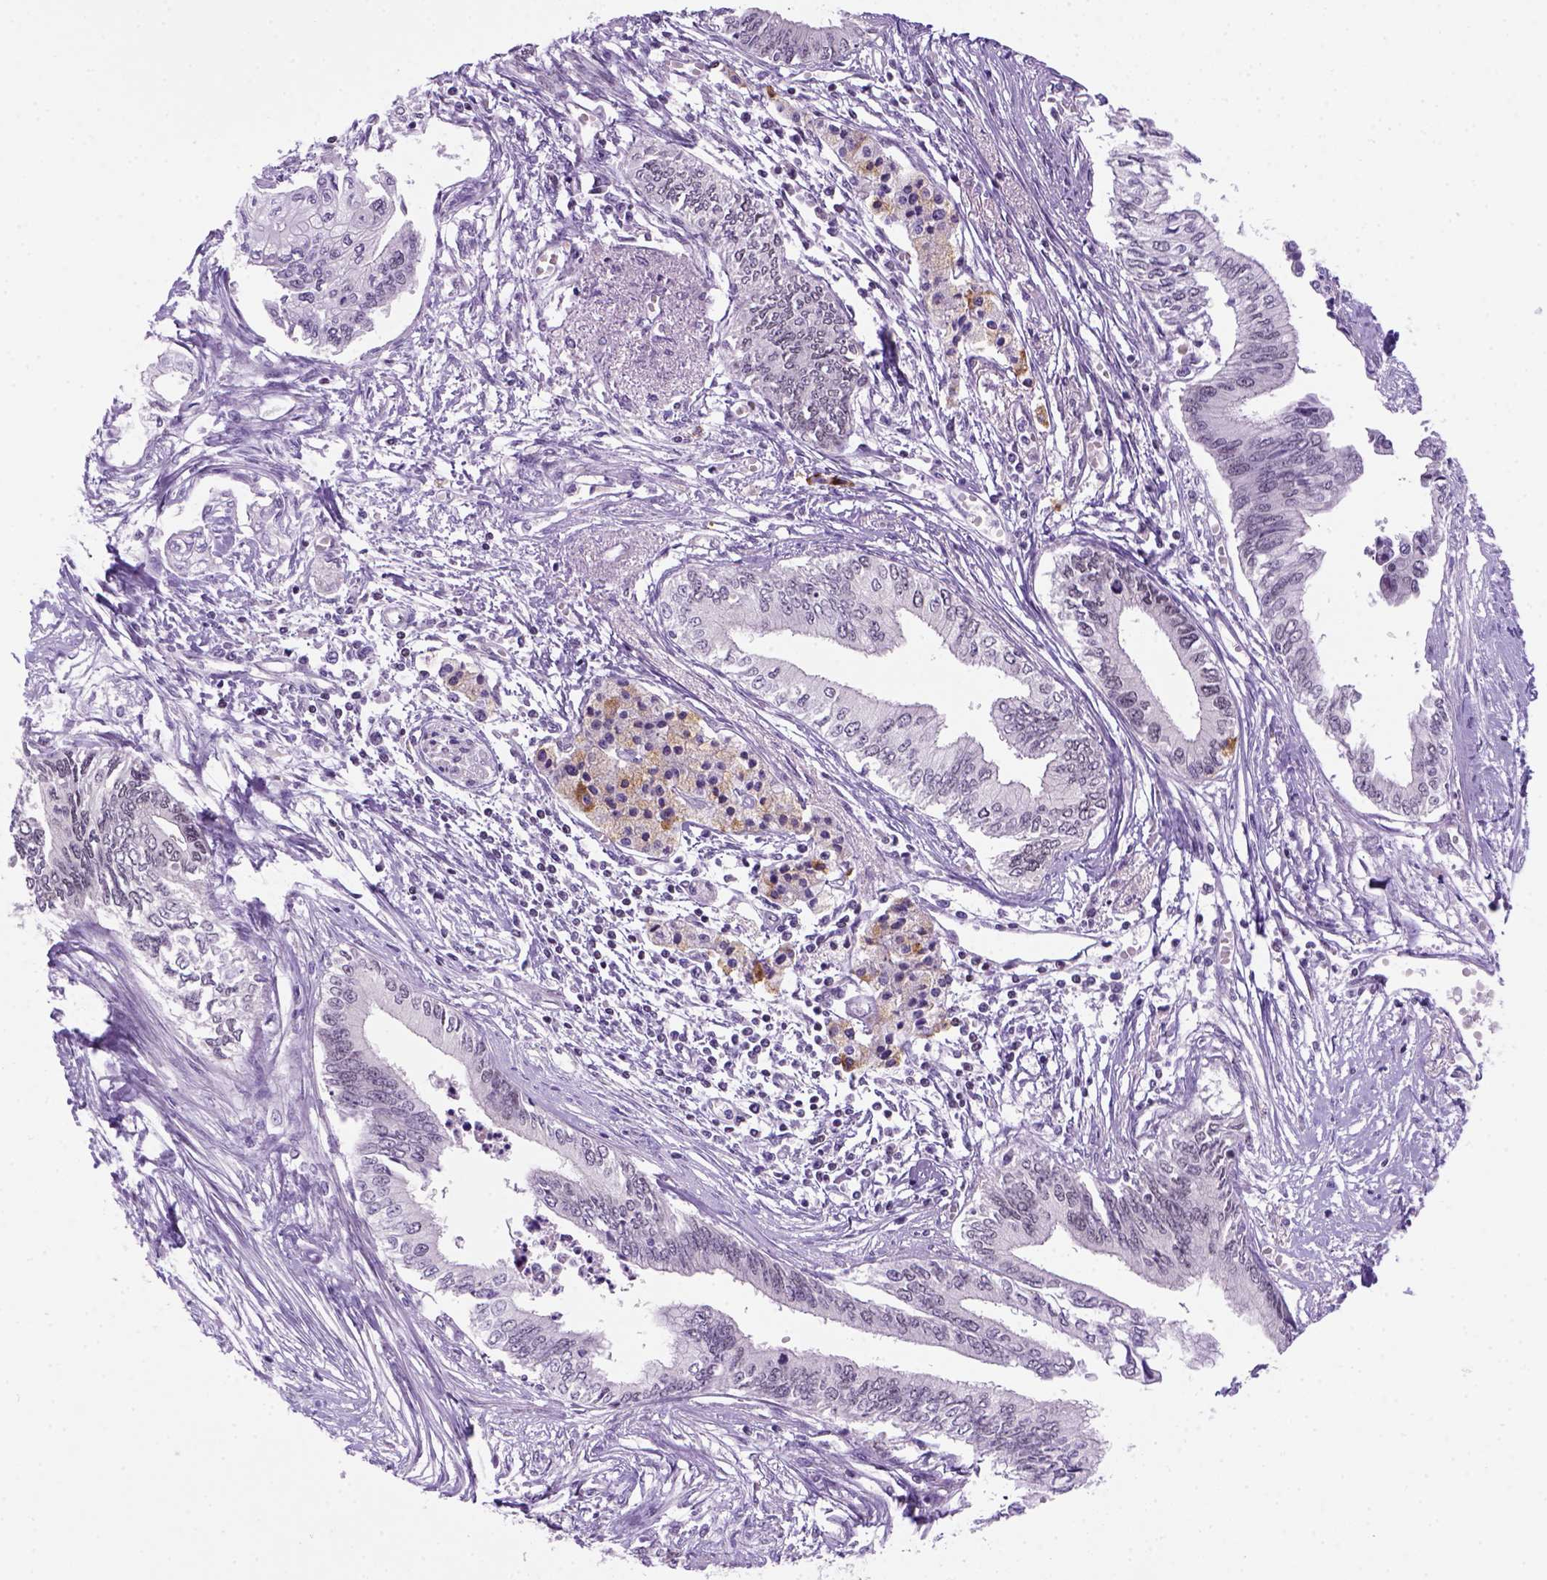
{"staining": {"intensity": "weak", "quantity": "25%-75%", "location": "nuclear"}, "tissue": "pancreatic cancer", "cell_type": "Tumor cells", "image_type": "cancer", "snomed": [{"axis": "morphology", "description": "Adenocarcinoma, NOS"}, {"axis": "topography", "description": "Pancreas"}], "caption": "This histopathology image displays immunohistochemistry (IHC) staining of pancreatic cancer (adenocarcinoma), with low weak nuclear expression in approximately 25%-75% of tumor cells.", "gene": "MGMT", "patient": {"sex": "female", "age": 61}}